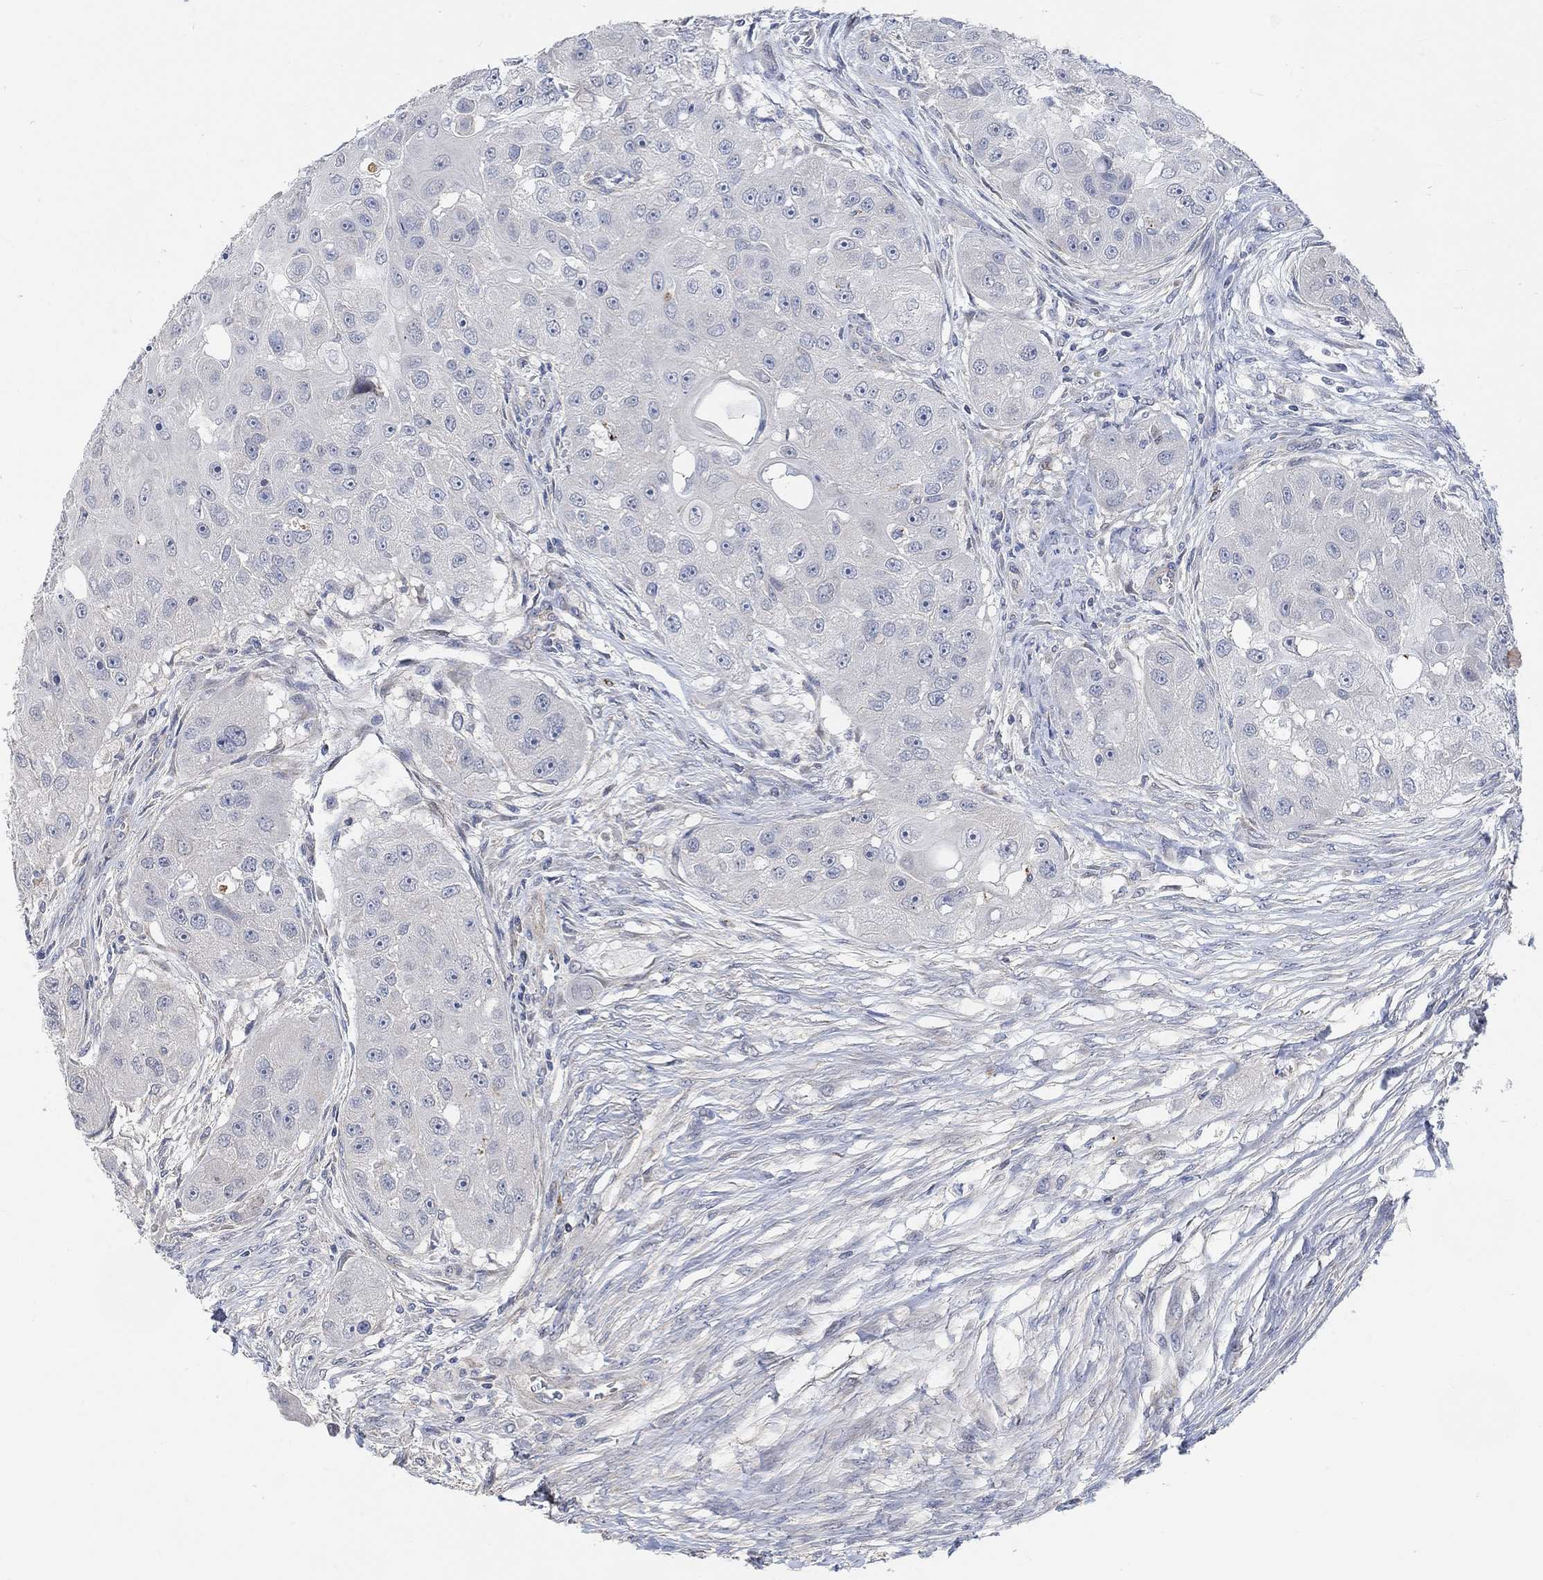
{"staining": {"intensity": "negative", "quantity": "none", "location": "none"}, "tissue": "head and neck cancer", "cell_type": "Tumor cells", "image_type": "cancer", "snomed": [{"axis": "morphology", "description": "Normal tissue, NOS"}, {"axis": "morphology", "description": "Squamous cell carcinoma, NOS"}, {"axis": "topography", "description": "Skeletal muscle"}, {"axis": "topography", "description": "Head-Neck"}], "caption": "Head and neck cancer was stained to show a protein in brown. There is no significant expression in tumor cells.", "gene": "HCRTR1", "patient": {"sex": "male", "age": 51}}